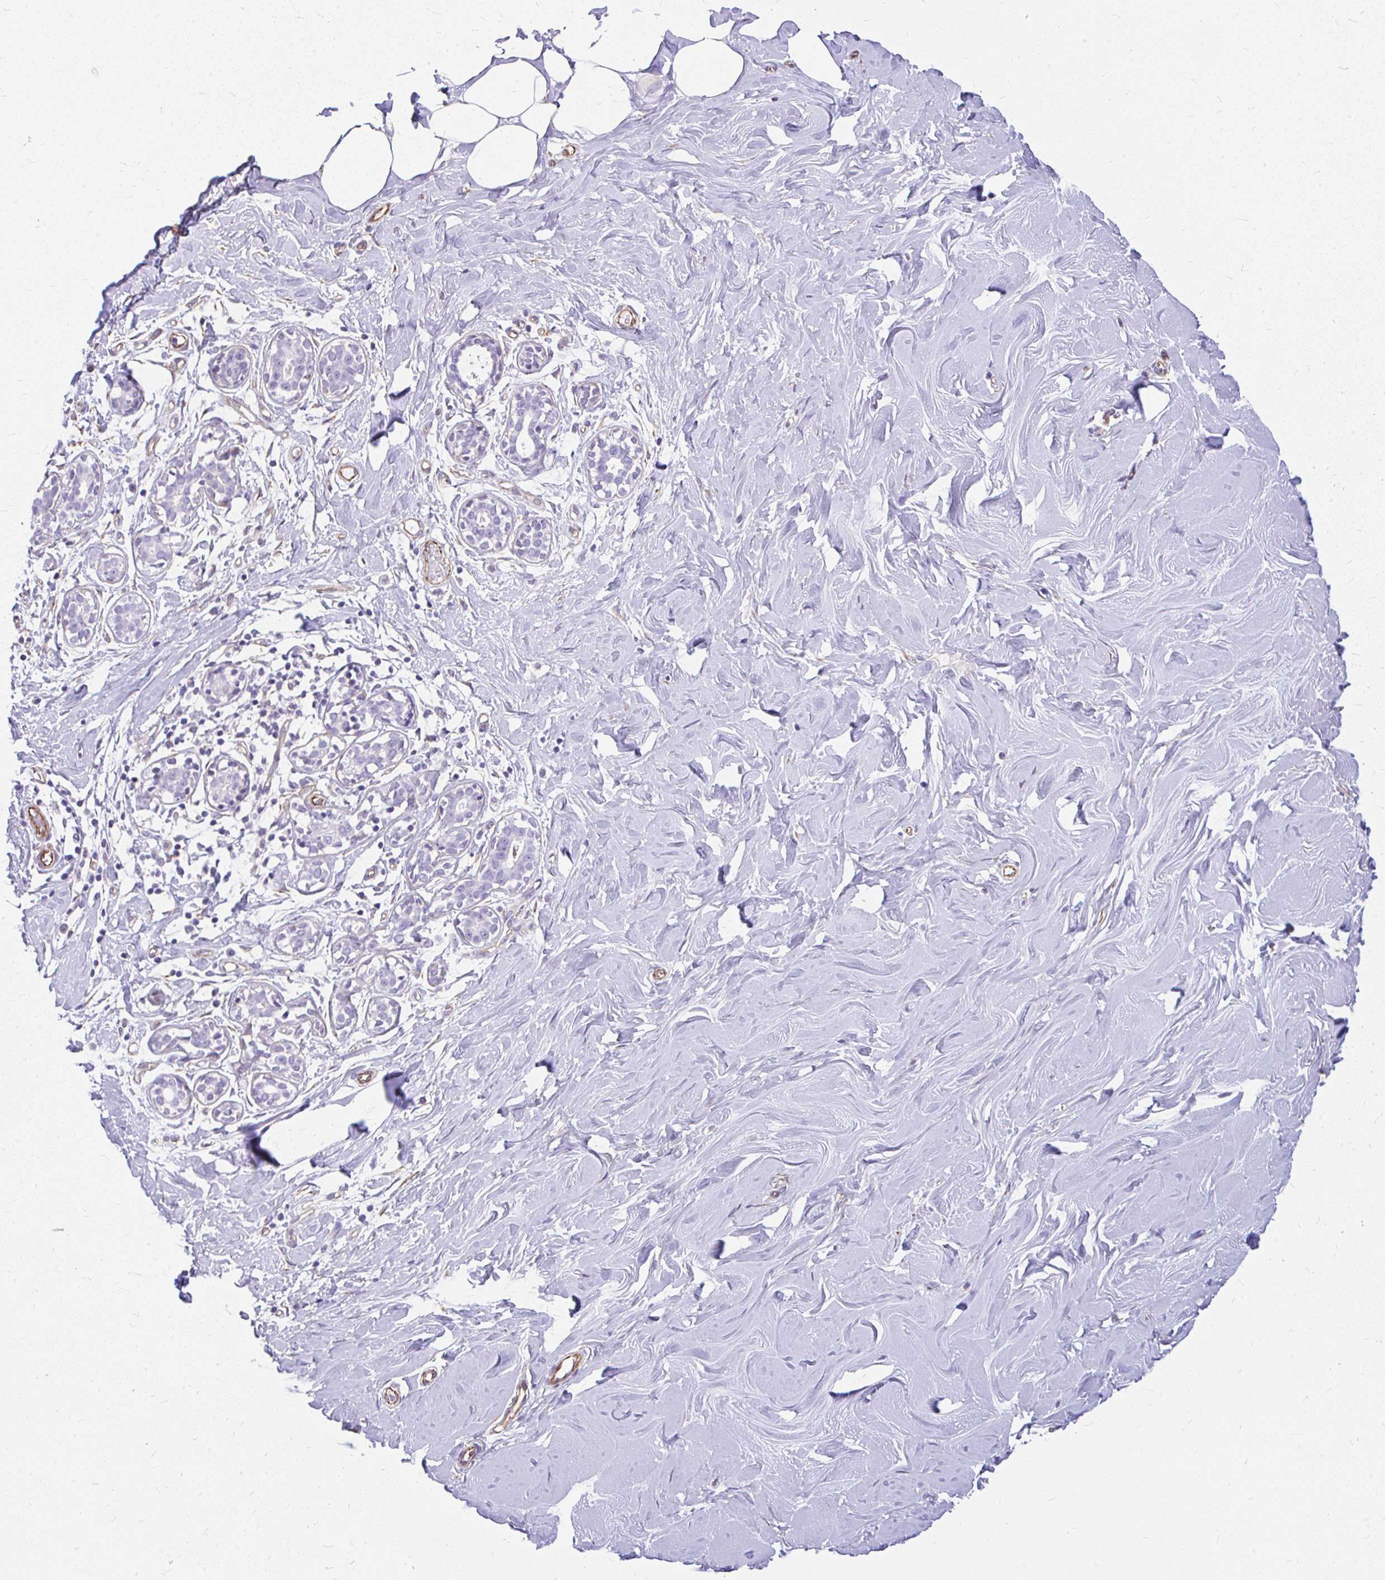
{"staining": {"intensity": "negative", "quantity": "none", "location": "none"}, "tissue": "breast", "cell_type": "Adipocytes", "image_type": "normal", "snomed": [{"axis": "morphology", "description": "Normal tissue, NOS"}, {"axis": "topography", "description": "Breast"}], "caption": "High power microscopy histopathology image of an IHC micrograph of benign breast, revealing no significant expression in adipocytes. (Brightfield microscopy of DAB (3,3'-diaminobenzidine) IHC at high magnification).", "gene": "FAM83C", "patient": {"sex": "female", "age": 27}}